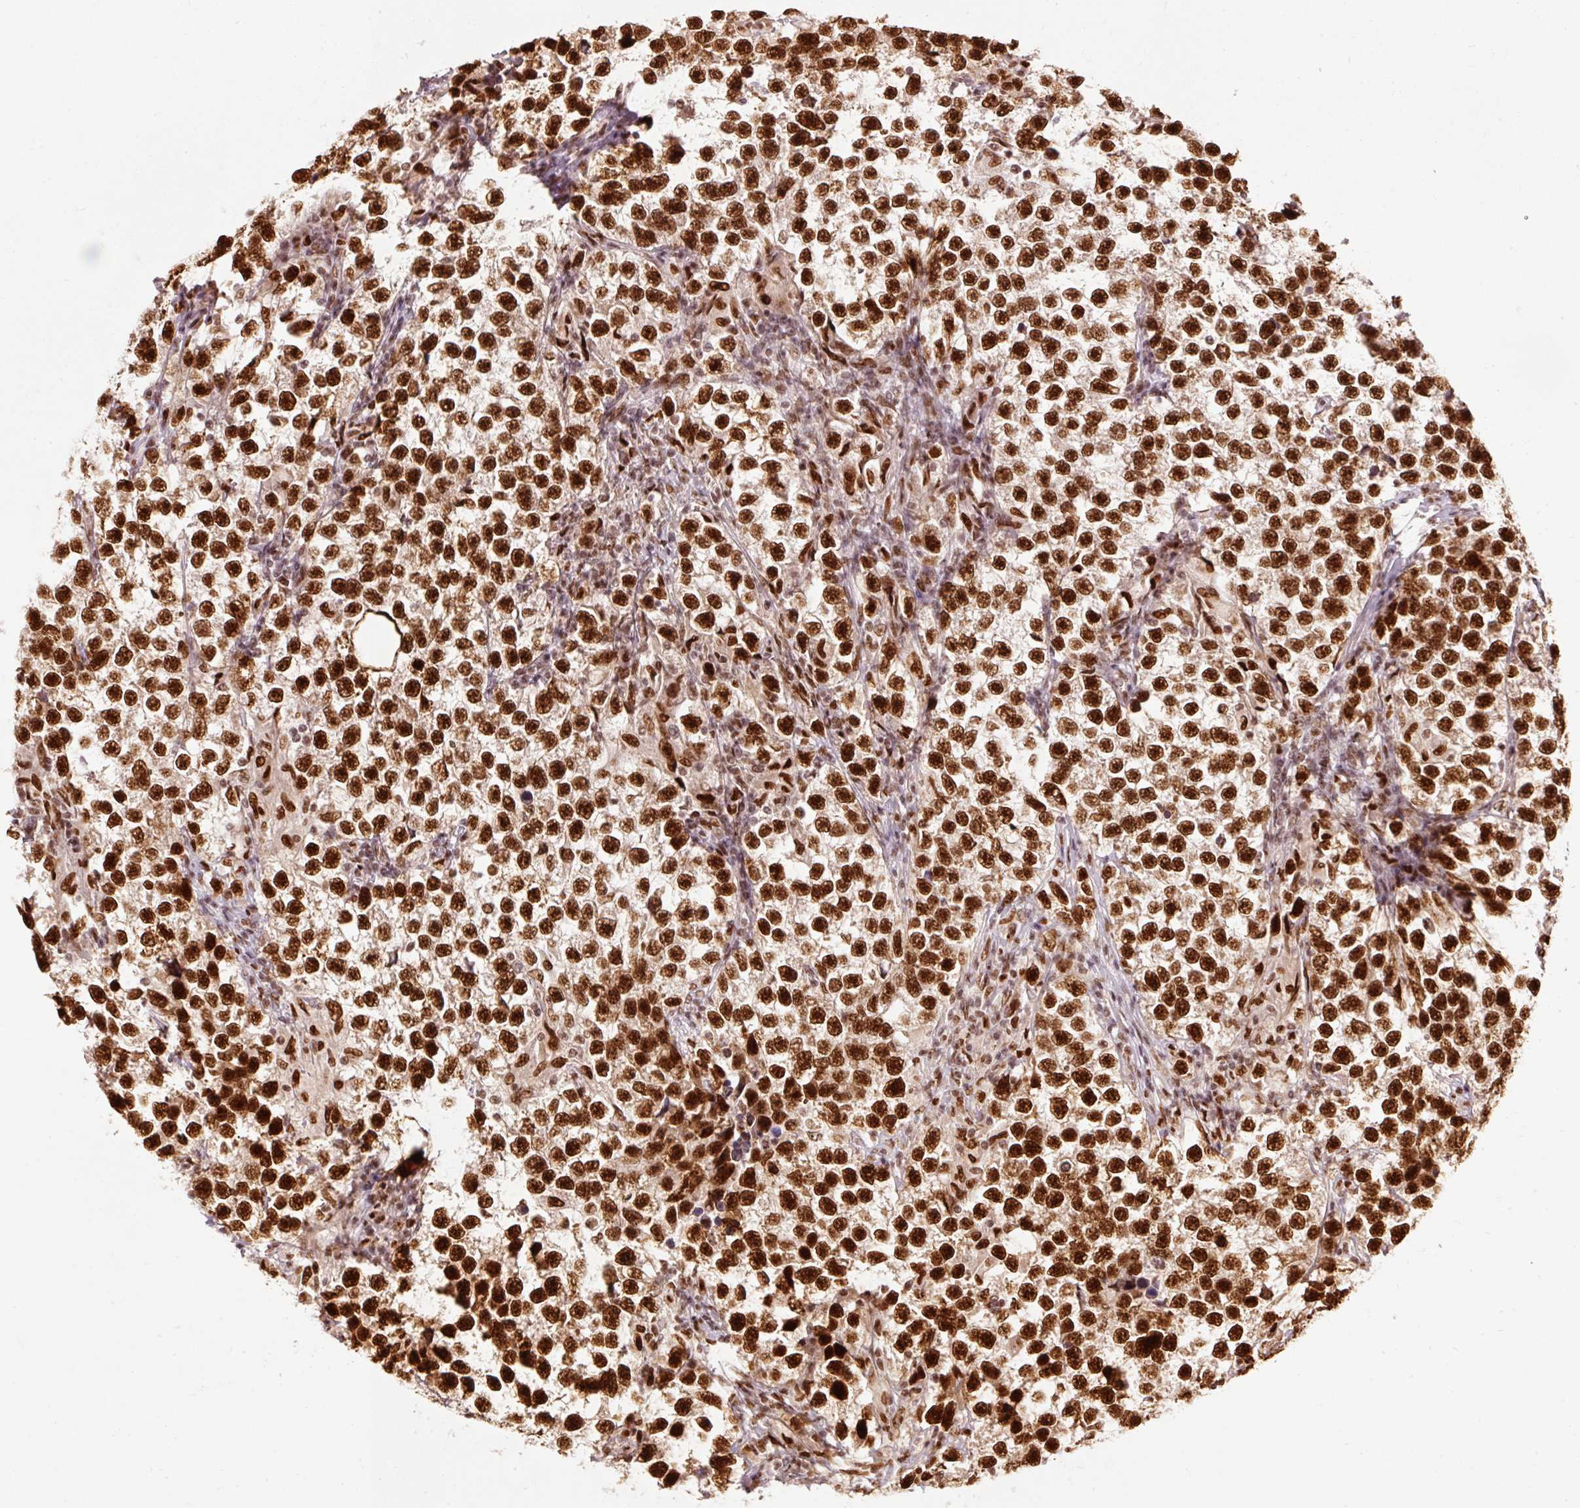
{"staining": {"intensity": "strong", "quantity": ">75%", "location": "nuclear"}, "tissue": "testis cancer", "cell_type": "Tumor cells", "image_type": "cancer", "snomed": [{"axis": "morphology", "description": "Seminoma, NOS"}, {"axis": "topography", "description": "Testis"}], "caption": "Seminoma (testis) stained with a brown dye shows strong nuclear positive positivity in approximately >75% of tumor cells.", "gene": "ZBTB44", "patient": {"sex": "male", "age": 46}}